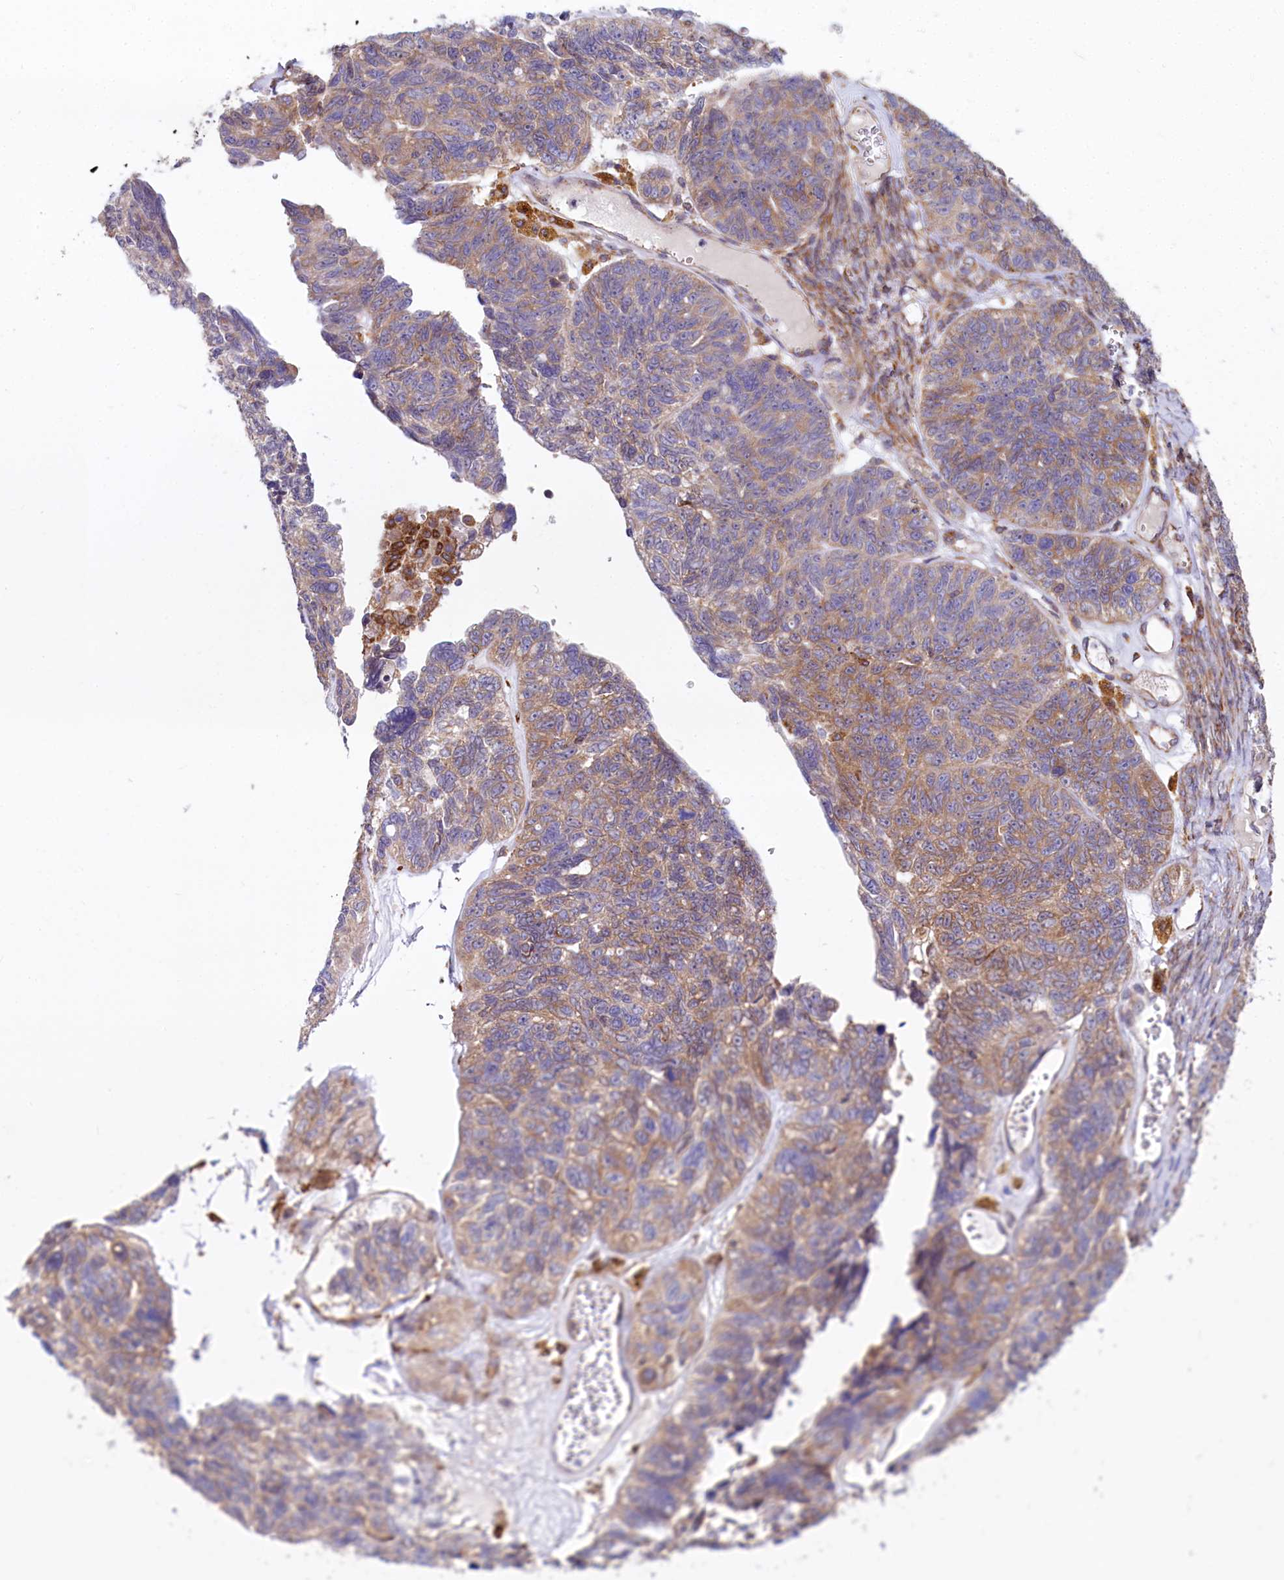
{"staining": {"intensity": "moderate", "quantity": "25%-75%", "location": "cytoplasmic/membranous"}, "tissue": "ovarian cancer", "cell_type": "Tumor cells", "image_type": "cancer", "snomed": [{"axis": "morphology", "description": "Cystadenocarcinoma, serous, NOS"}, {"axis": "topography", "description": "Ovary"}], "caption": "High-magnification brightfield microscopy of ovarian cancer (serous cystadenocarcinoma) stained with DAB (3,3'-diaminobenzidine) (brown) and counterstained with hematoxylin (blue). tumor cells exhibit moderate cytoplasmic/membranous staining is appreciated in about25%-75% of cells.", "gene": "CHID1", "patient": {"sex": "female", "age": 79}}